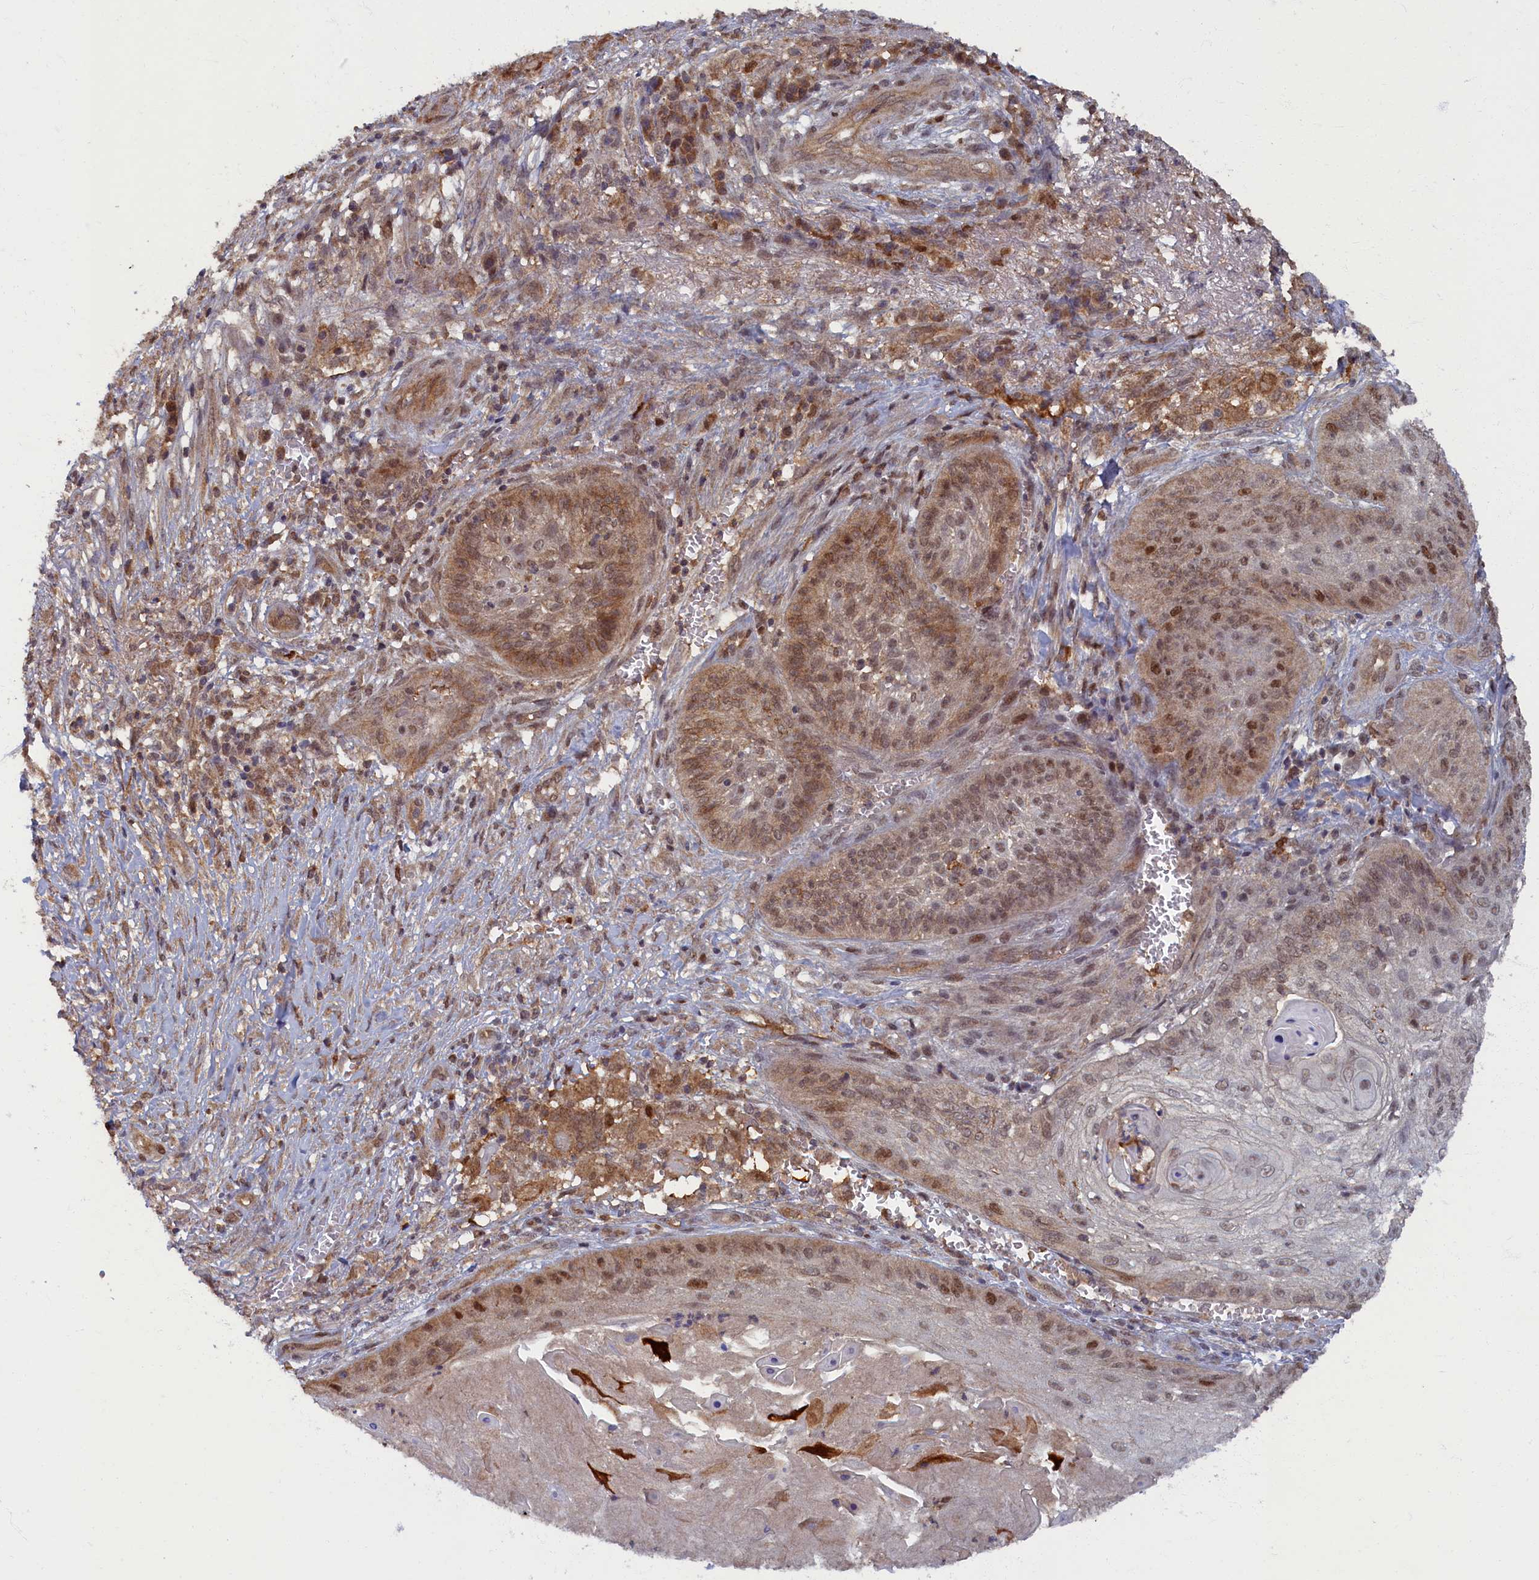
{"staining": {"intensity": "moderate", "quantity": "25%-75%", "location": "nuclear"}, "tissue": "skin cancer", "cell_type": "Tumor cells", "image_type": "cancer", "snomed": [{"axis": "morphology", "description": "Squamous cell carcinoma, NOS"}, {"axis": "topography", "description": "Skin"}], "caption": "IHC (DAB (3,3'-diaminobenzidine)) staining of skin squamous cell carcinoma reveals moderate nuclear protein staining in approximately 25%-75% of tumor cells.", "gene": "BRCA1", "patient": {"sex": "male", "age": 70}}